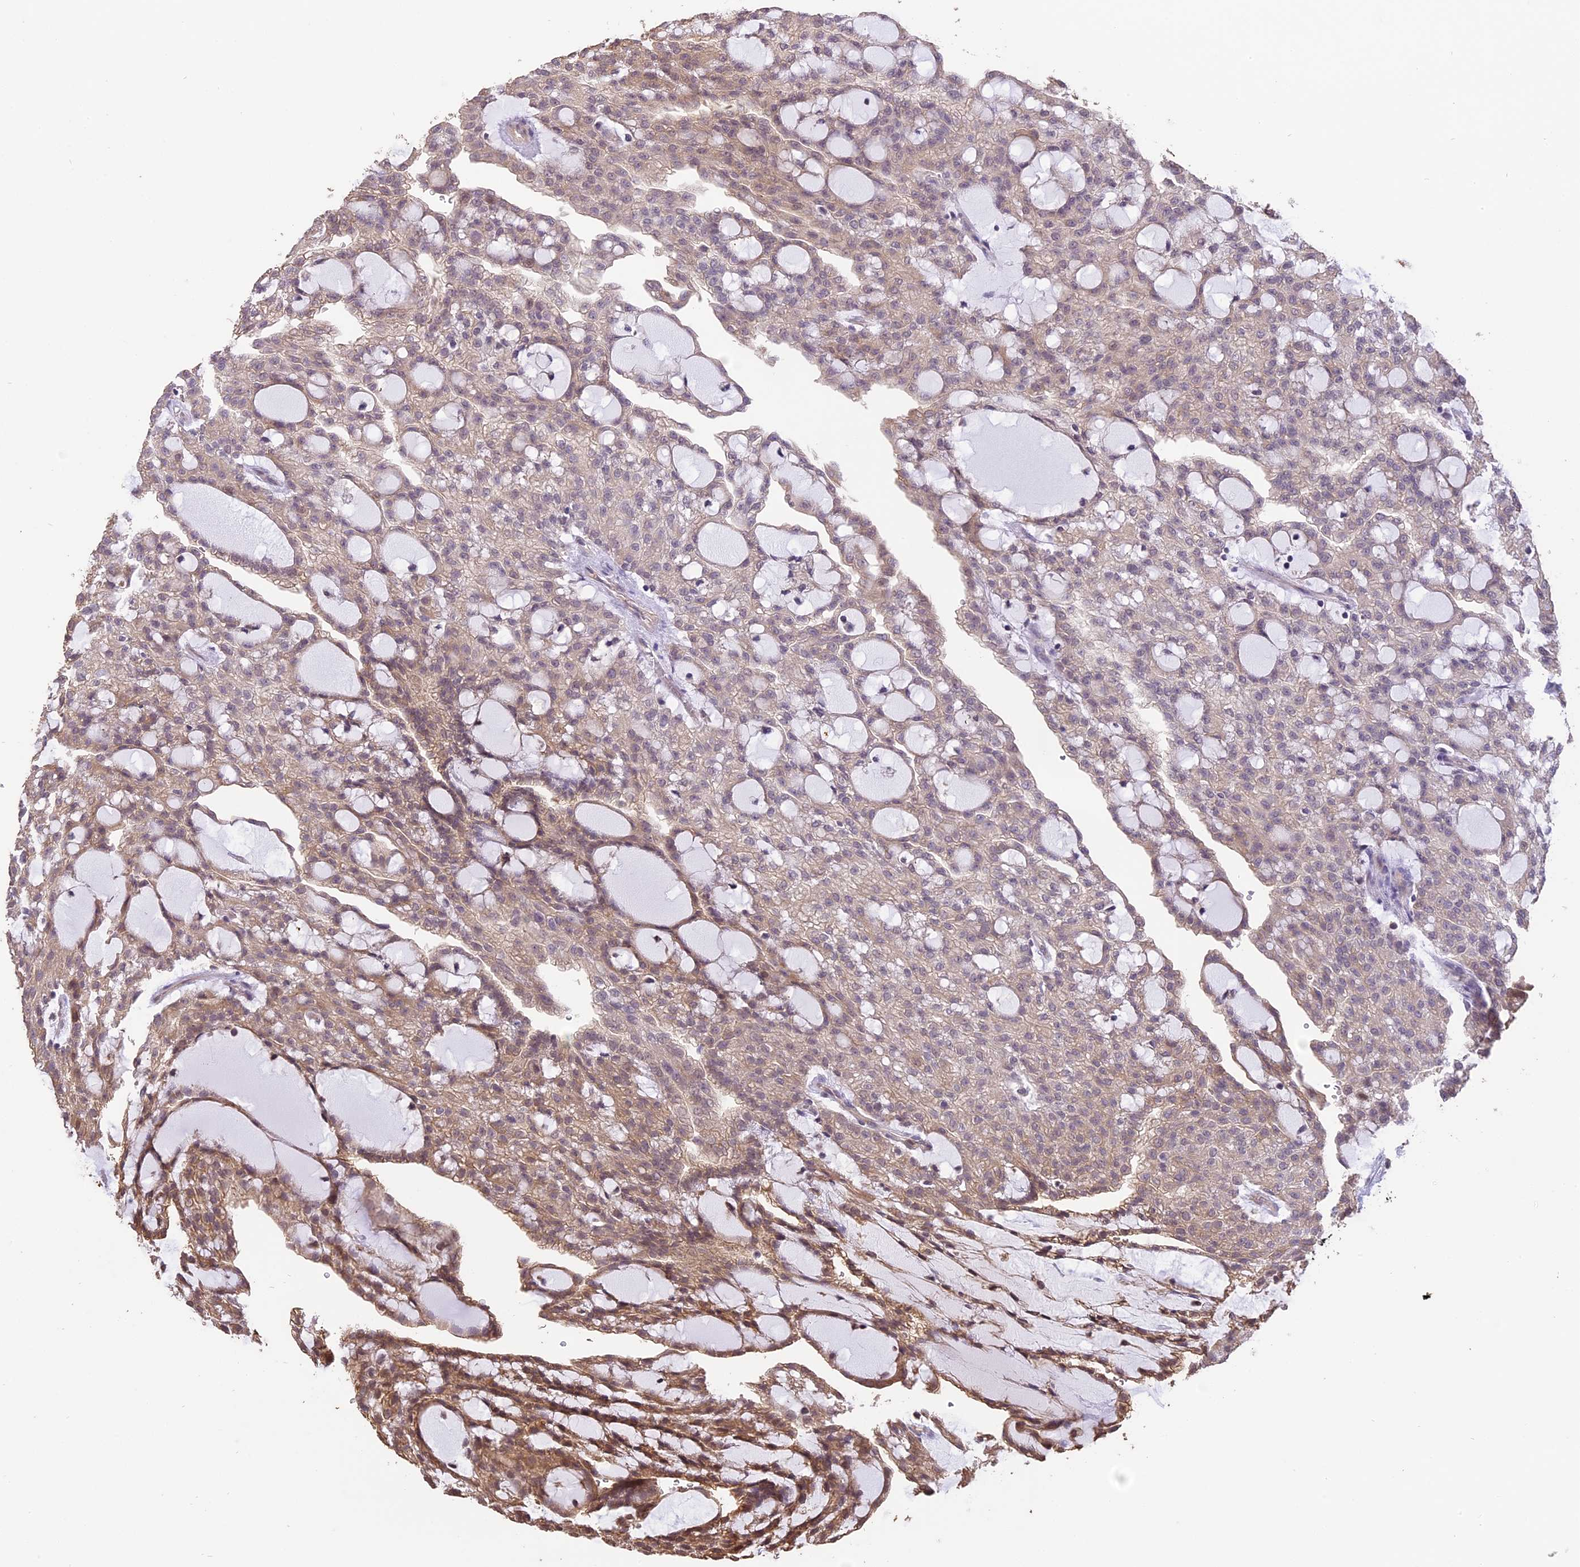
{"staining": {"intensity": "moderate", "quantity": "25%-75%", "location": "cytoplasmic/membranous,nuclear"}, "tissue": "renal cancer", "cell_type": "Tumor cells", "image_type": "cancer", "snomed": [{"axis": "morphology", "description": "Adenocarcinoma, NOS"}, {"axis": "topography", "description": "Kidney"}], "caption": "Renal adenocarcinoma stained with a brown dye reveals moderate cytoplasmic/membranous and nuclear positive expression in about 25%-75% of tumor cells.", "gene": "TIGD7", "patient": {"sex": "male", "age": 63}}